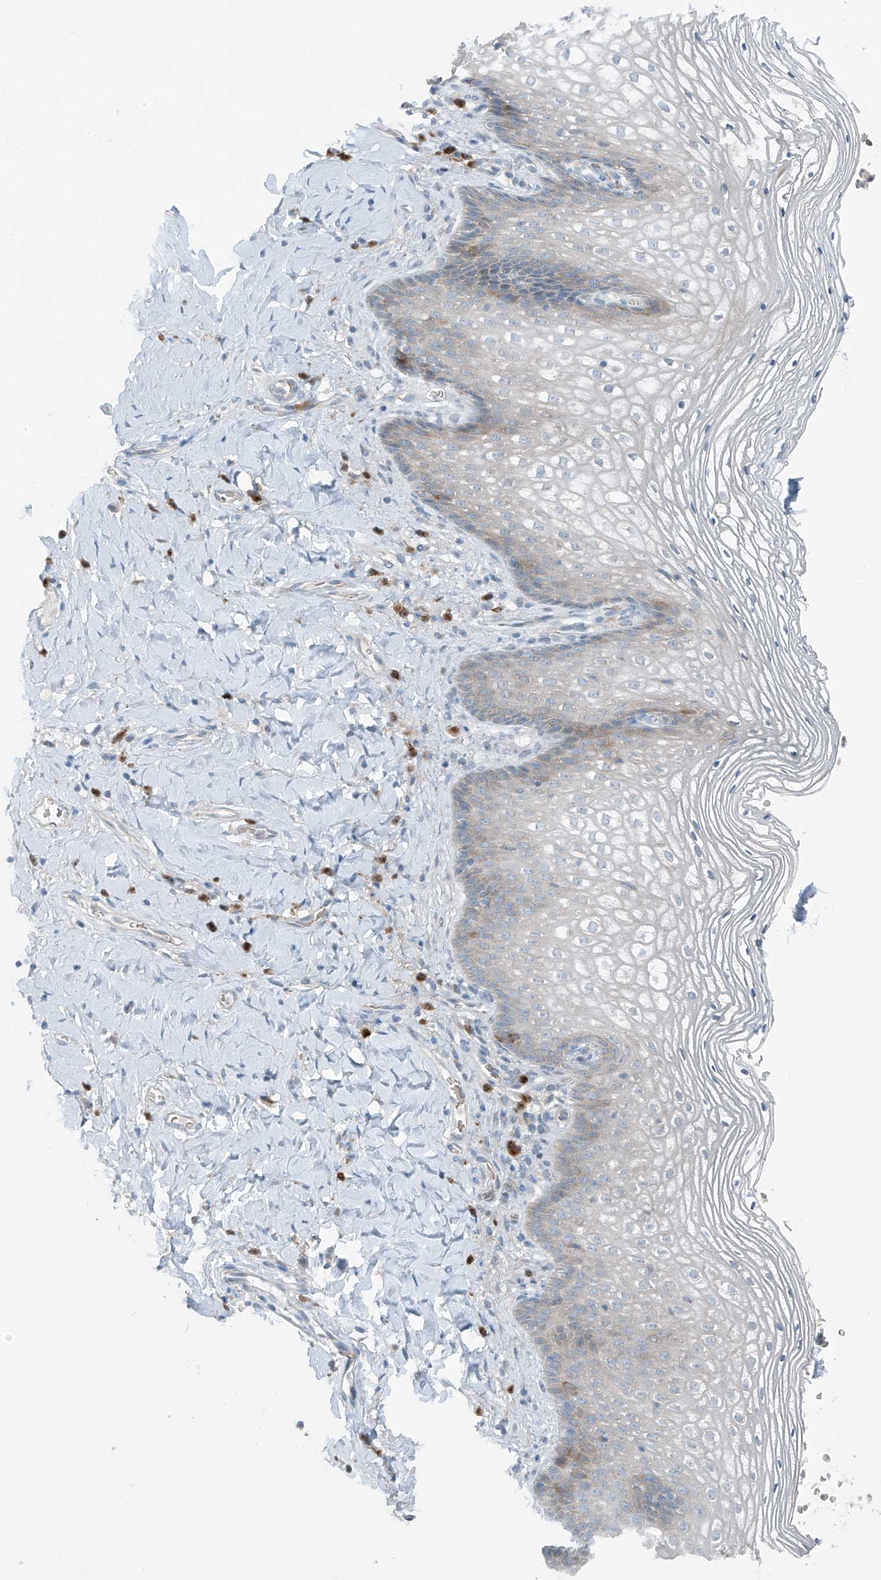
{"staining": {"intensity": "negative", "quantity": "none", "location": "none"}, "tissue": "vagina", "cell_type": "Squamous epithelial cells", "image_type": "normal", "snomed": [{"axis": "morphology", "description": "Normal tissue, NOS"}, {"axis": "topography", "description": "Vagina"}], "caption": "Immunohistochemistry of normal vagina displays no staining in squamous epithelial cells.", "gene": "SLC12A6", "patient": {"sex": "female", "age": 60}}